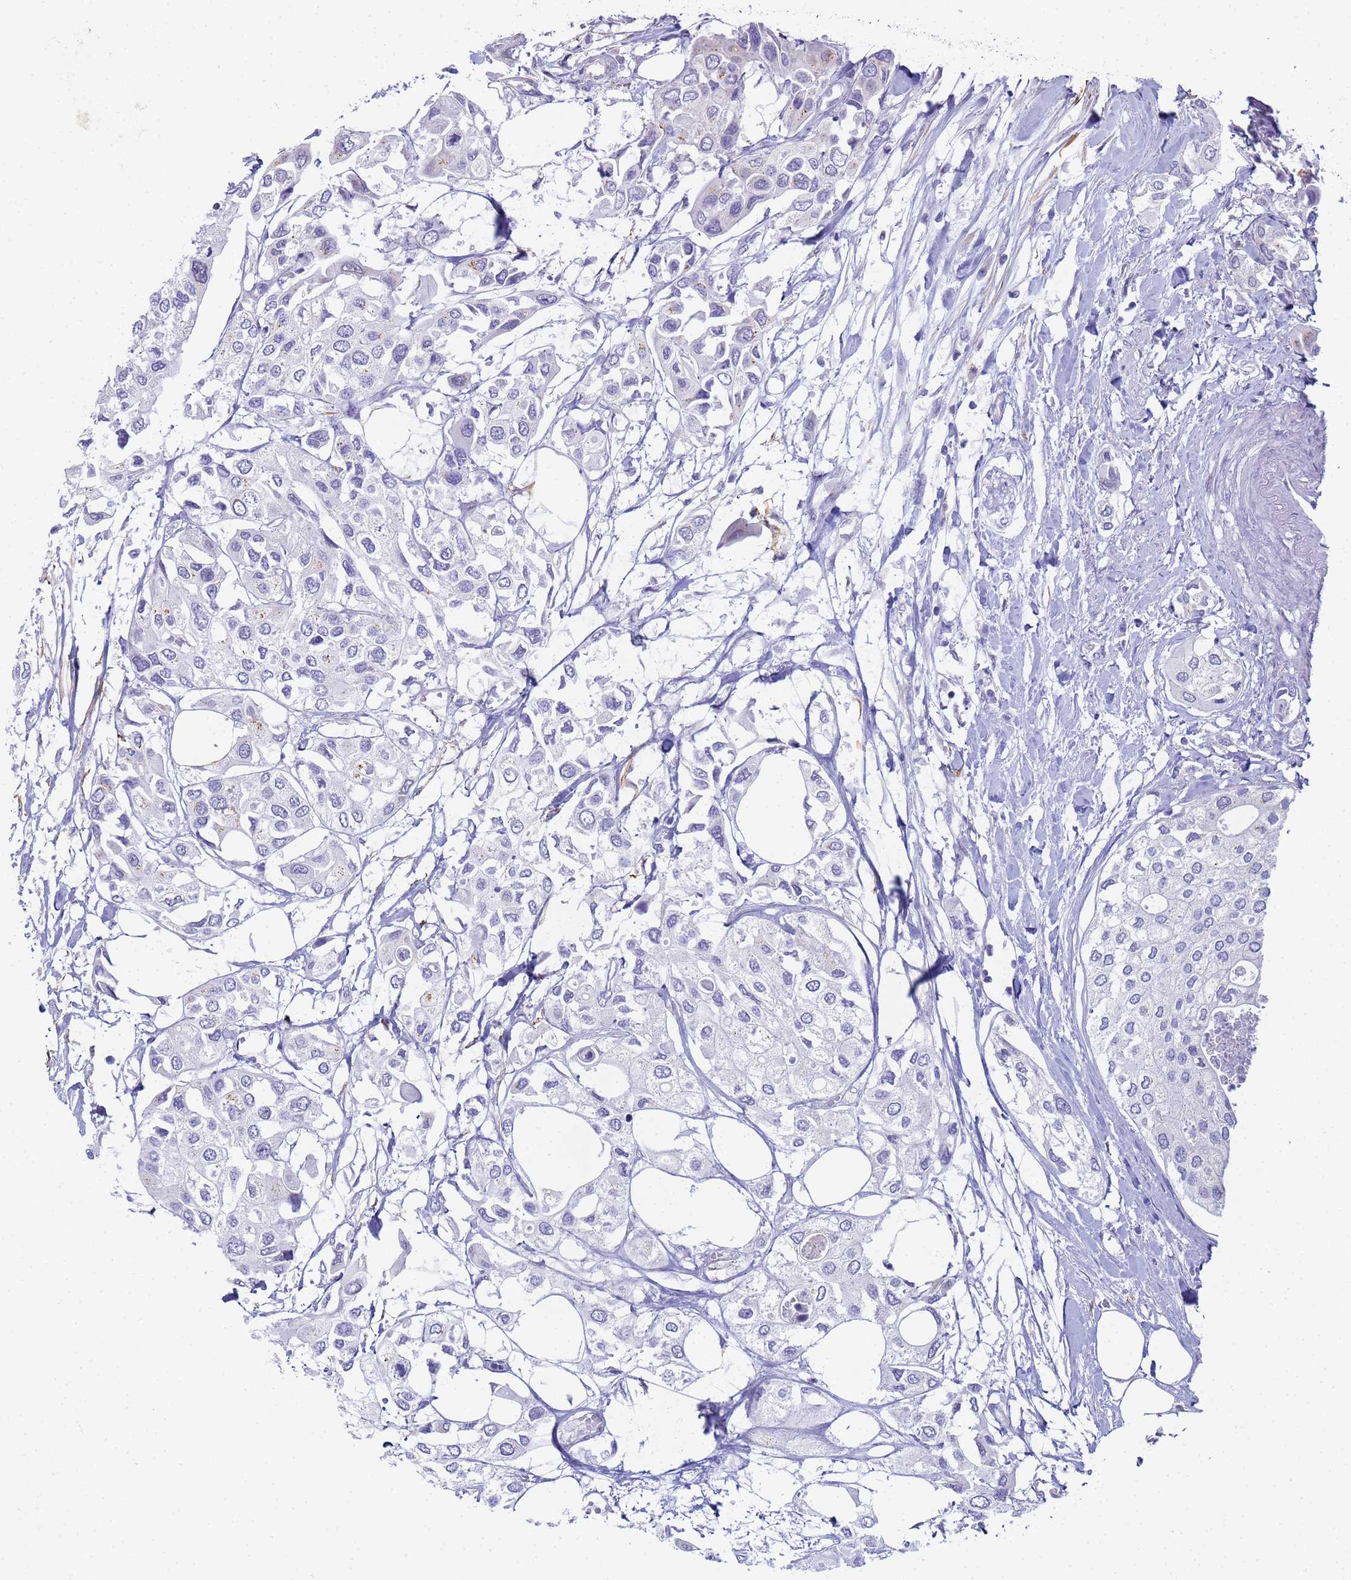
{"staining": {"intensity": "negative", "quantity": "none", "location": "none"}, "tissue": "urothelial cancer", "cell_type": "Tumor cells", "image_type": "cancer", "snomed": [{"axis": "morphology", "description": "Urothelial carcinoma, High grade"}, {"axis": "topography", "description": "Urinary bladder"}], "caption": "There is no significant positivity in tumor cells of urothelial cancer.", "gene": "CR1", "patient": {"sex": "male", "age": 64}}